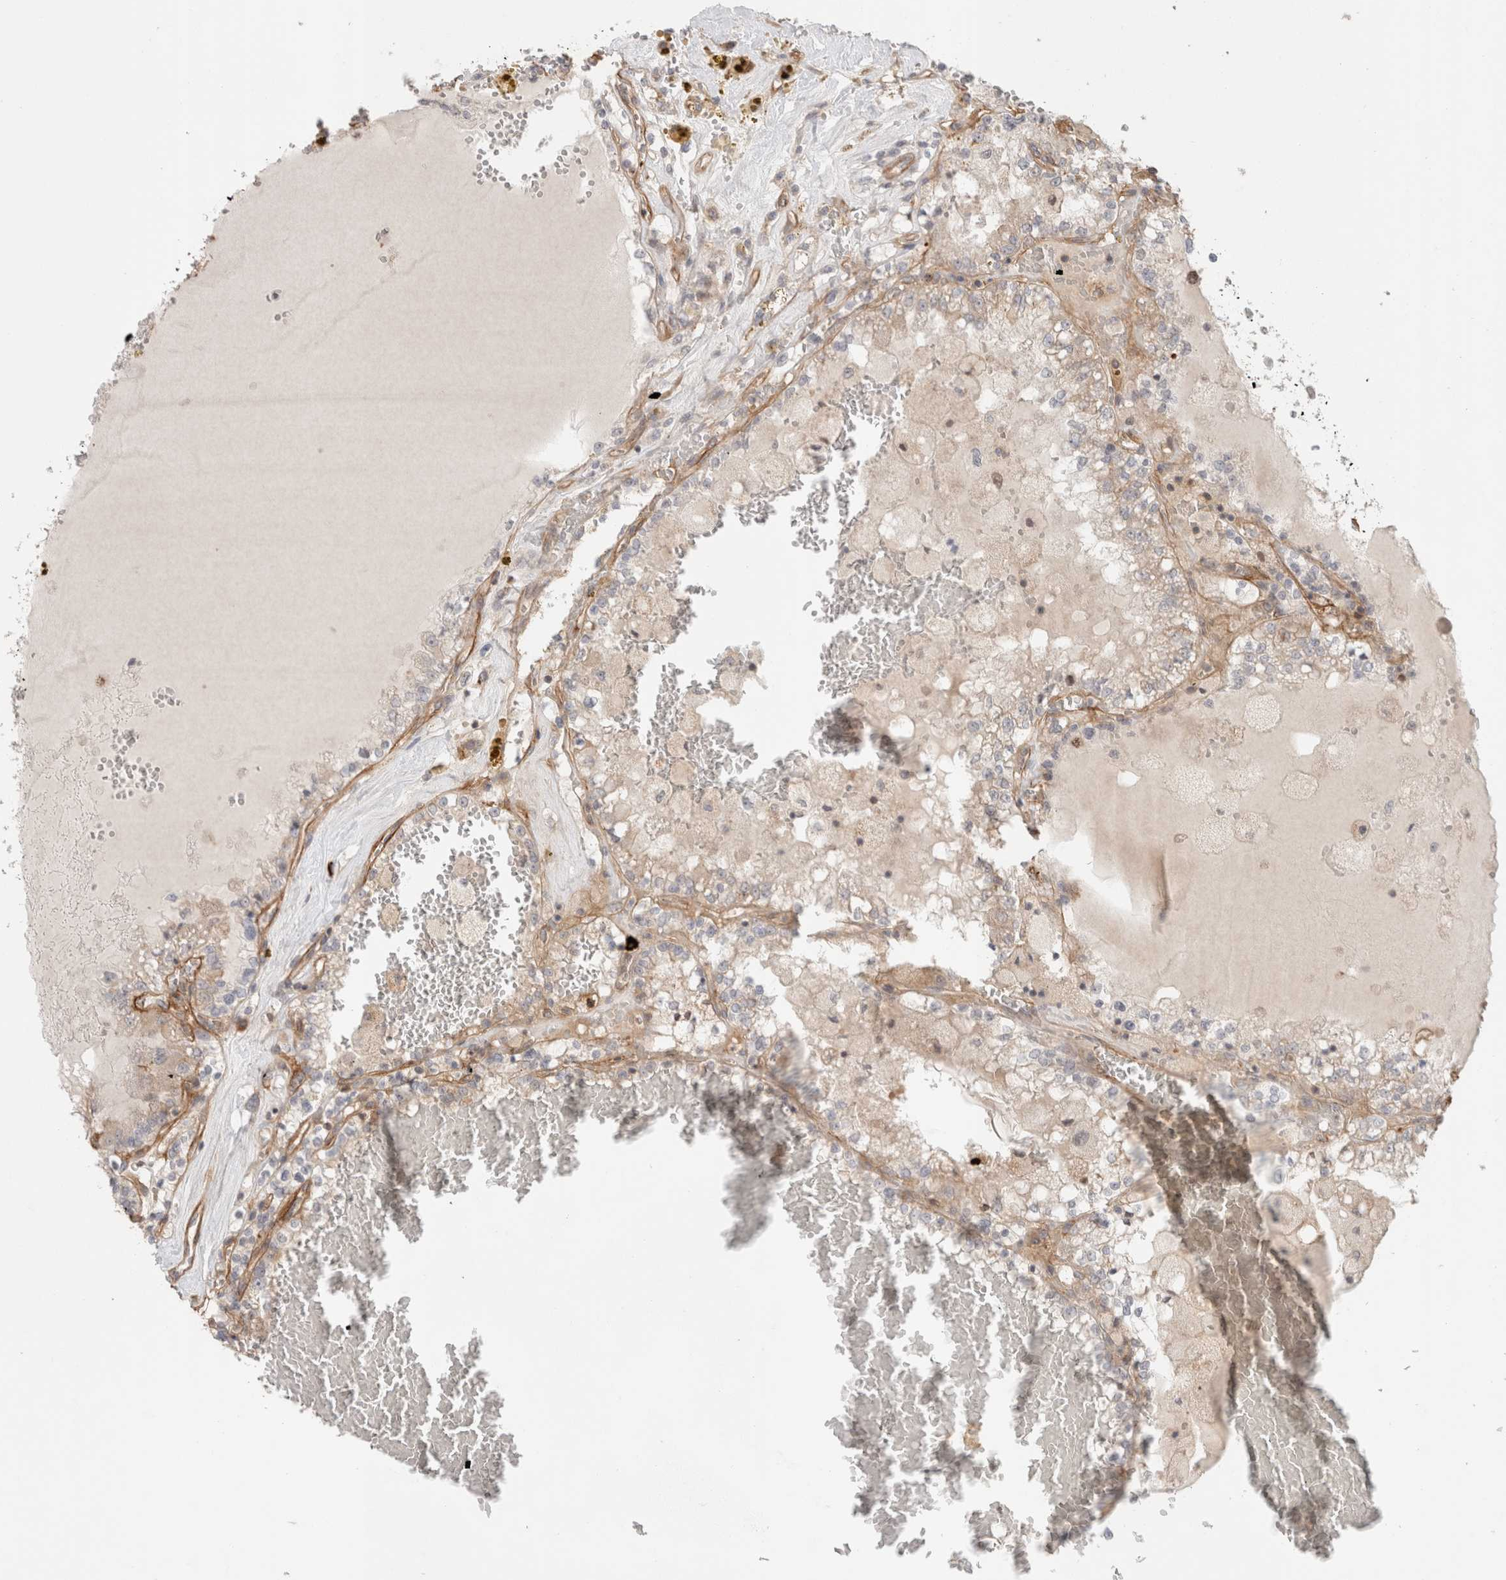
{"staining": {"intensity": "weak", "quantity": "25%-75%", "location": "cytoplasmic/membranous"}, "tissue": "renal cancer", "cell_type": "Tumor cells", "image_type": "cancer", "snomed": [{"axis": "morphology", "description": "Adenocarcinoma, NOS"}, {"axis": "topography", "description": "Kidney"}], "caption": "Protein staining of renal cancer tissue displays weak cytoplasmic/membranous positivity in approximately 25%-75% of tumor cells. The staining was performed using DAB, with brown indicating positive protein expression. Nuclei are stained blue with hematoxylin.", "gene": "HSPG2", "patient": {"sex": "female", "age": 56}}